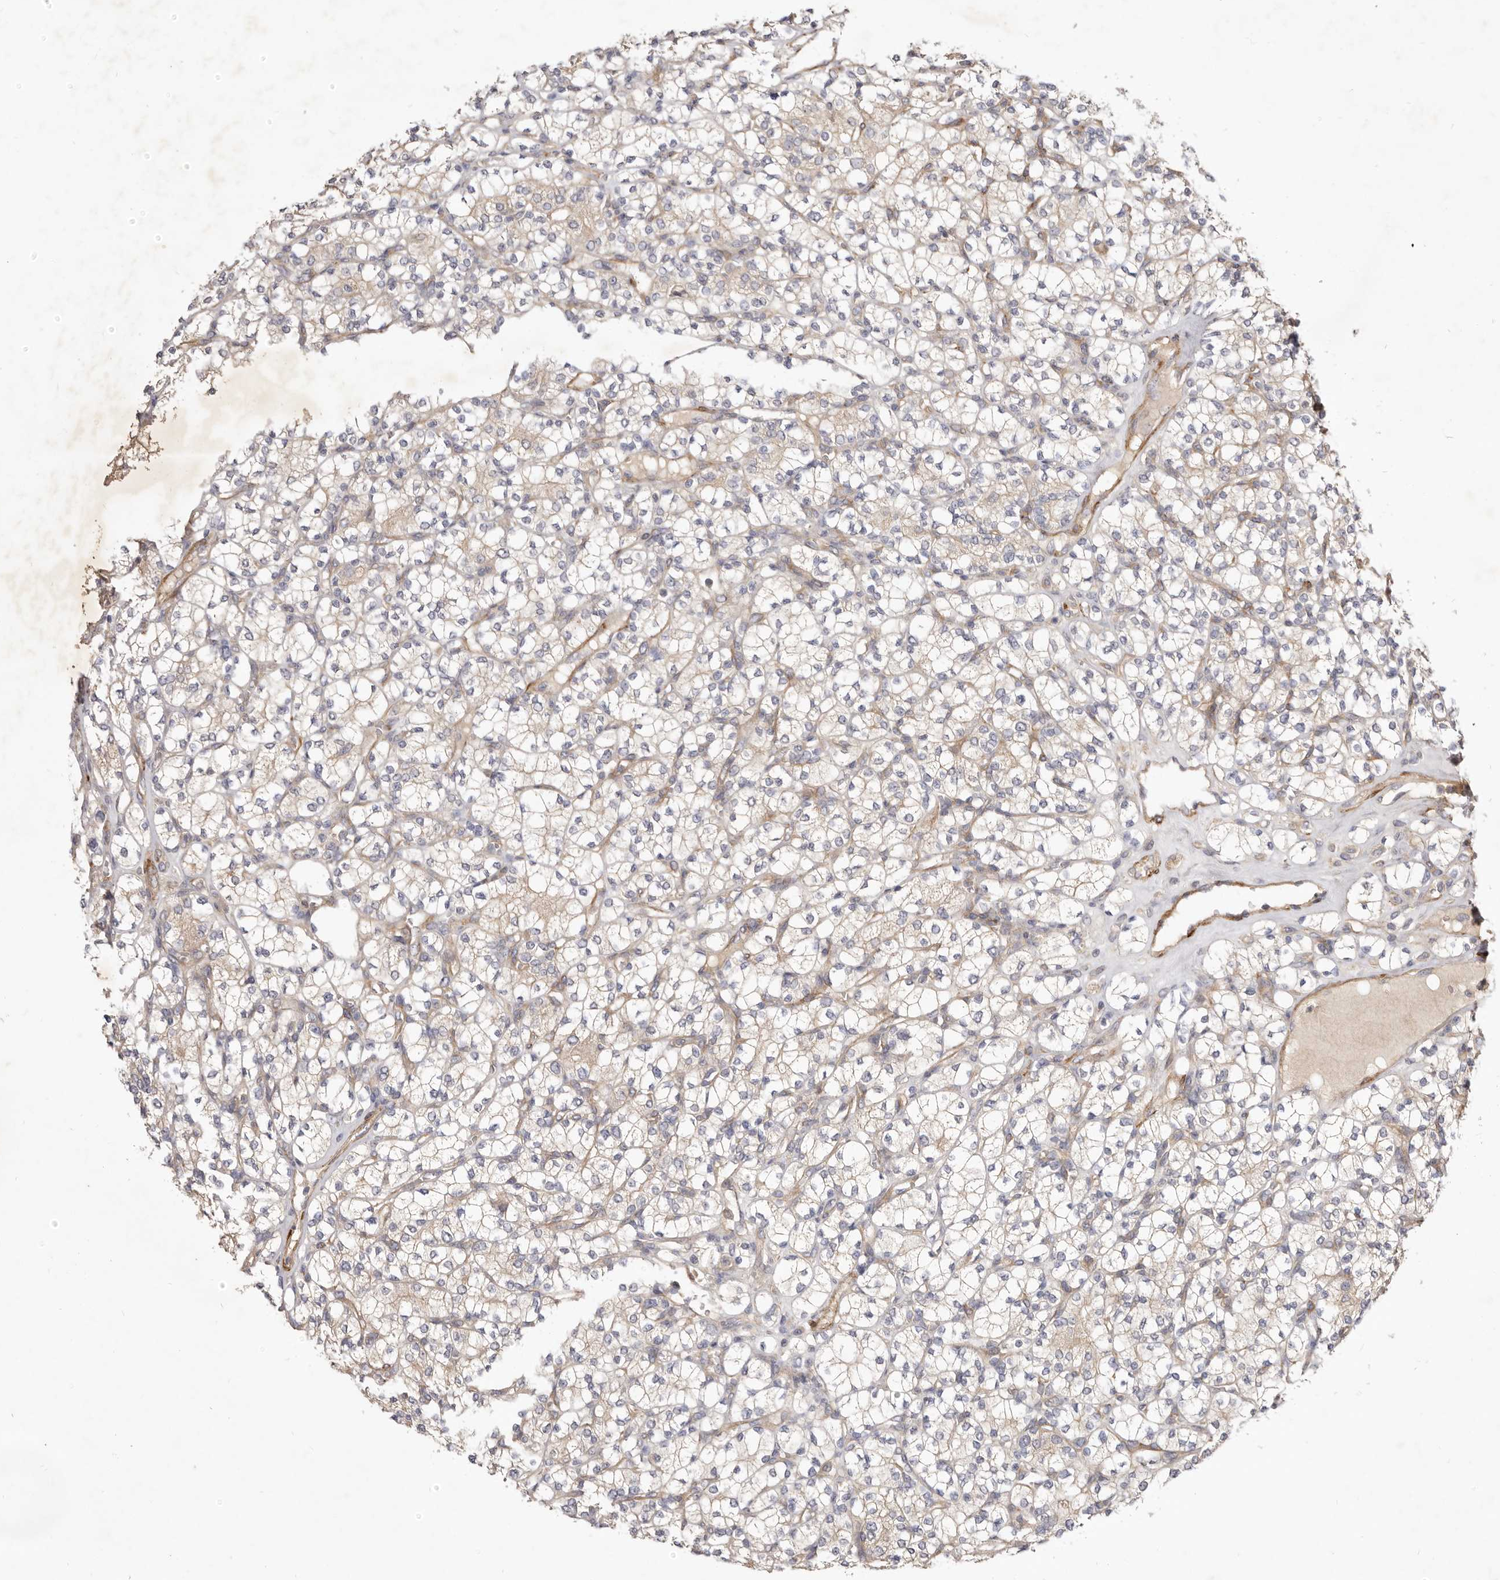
{"staining": {"intensity": "negative", "quantity": "none", "location": "none"}, "tissue": "renal cancer", "cell_type": "Tumor cells", "image_type": "cancer", "snomed": [{"axis": "morphology", "description": "Adenocarcinoma, NOS"}, {"axis": "topography", "description": "Kidney"}], "caption": "High magnification brightfield microscopy of renal cancer (adenocarcinoma) stained with DAB (brown) and counterstained with hematoxylin (blue): tumor cells show no significant staining. (DAB immunohistochemistry, high magnification).", "gene": "ADAMTS9", "patient": {"sex": "male", "age": 77}}